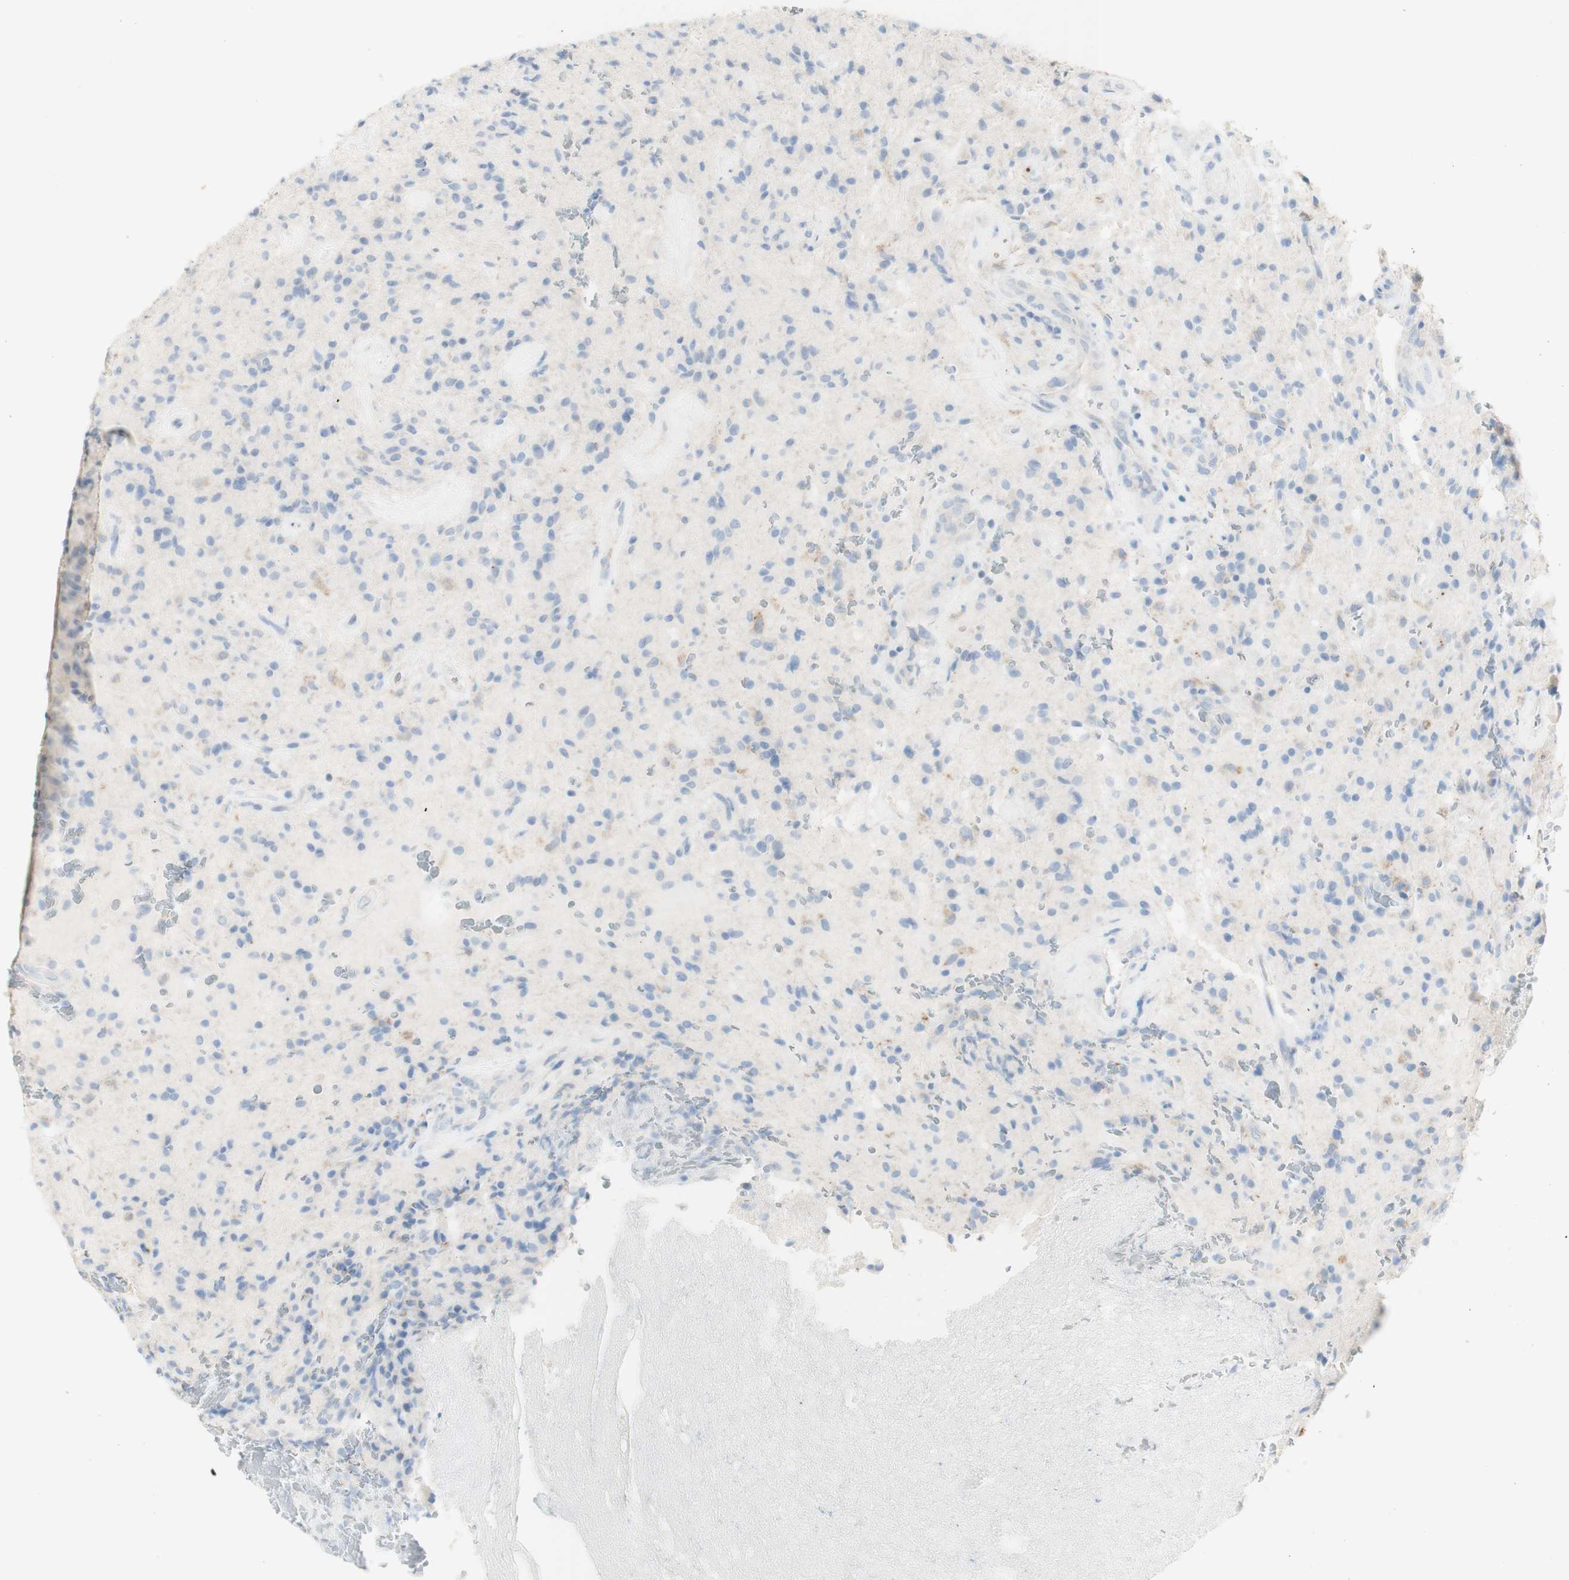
{"staining": {"intensity": "negative", "quantity": "none", "location": "none"}, "tissue": "glioma", "cell_type": "Tumor cells", "image_type": "cancer", "snomed": [{"axis": "morphology", "description": "Glioma, malignant, High grade"}, {"axis": "topography", "description": "Brain"}], "caption": "Tumor cells show no significant positivity in malignant glioma (high-grade).", "gene": "ART3", "patient": {"sex": "male", "age": 71}}